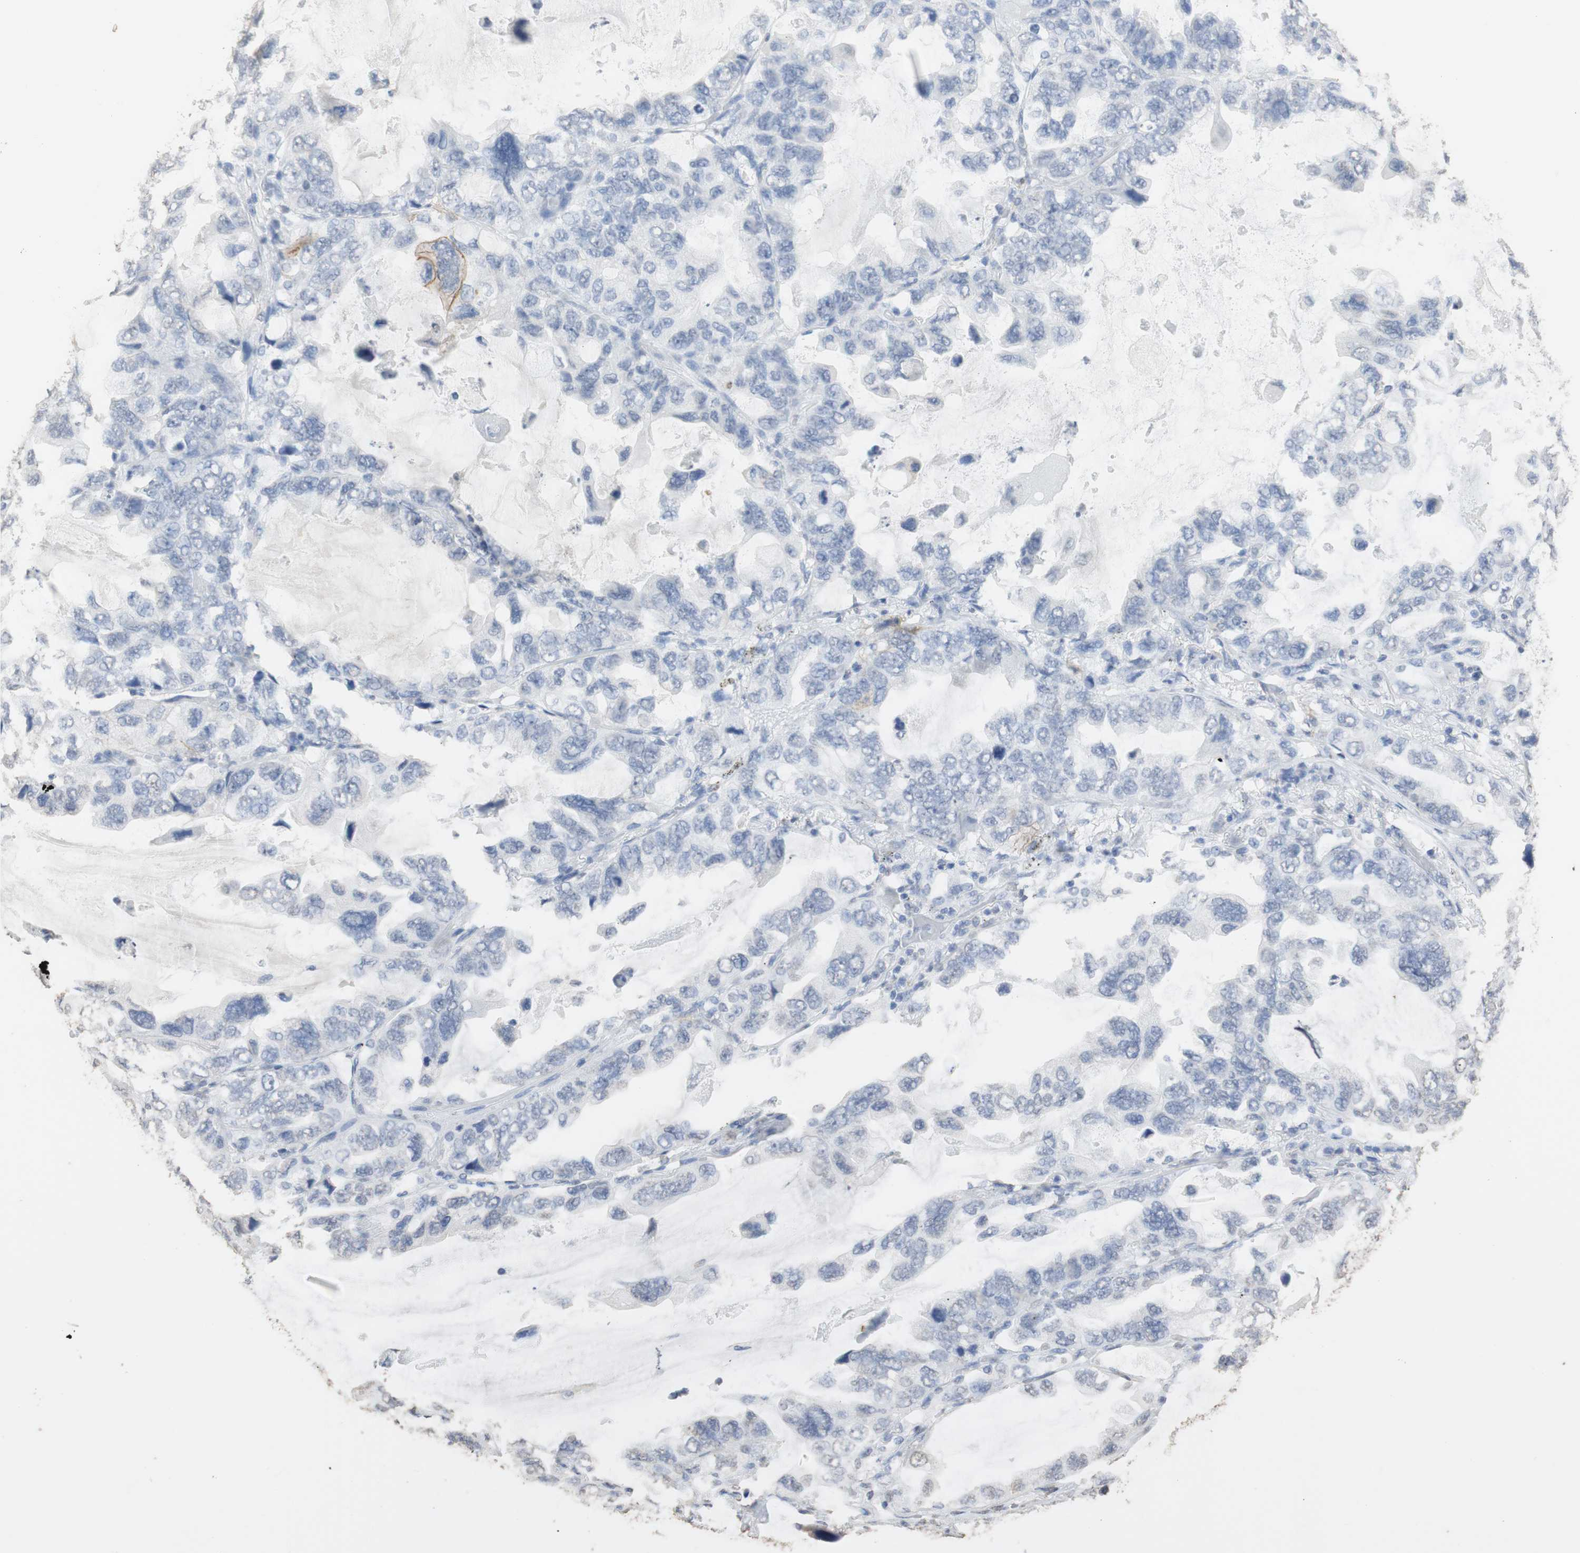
{"staining": {"intensity": "weak", "quantity": "<25%", "location": "cytoplasmic/membranous"}, "tissue": "lung cancer", "cell_type": "Tumor cells", "image_type": "cancer", "snomed": [{"axis": "morphology", "description": "Squamous cell carcinoma, NOS"}, {"axis": "topography", "description": "Lung"}], "caption": "IHC of human lung cancer exhibits no positivity in tumor cells.", "gene": "L1CAM", "patient": {"sex": "female", "age": 73}}